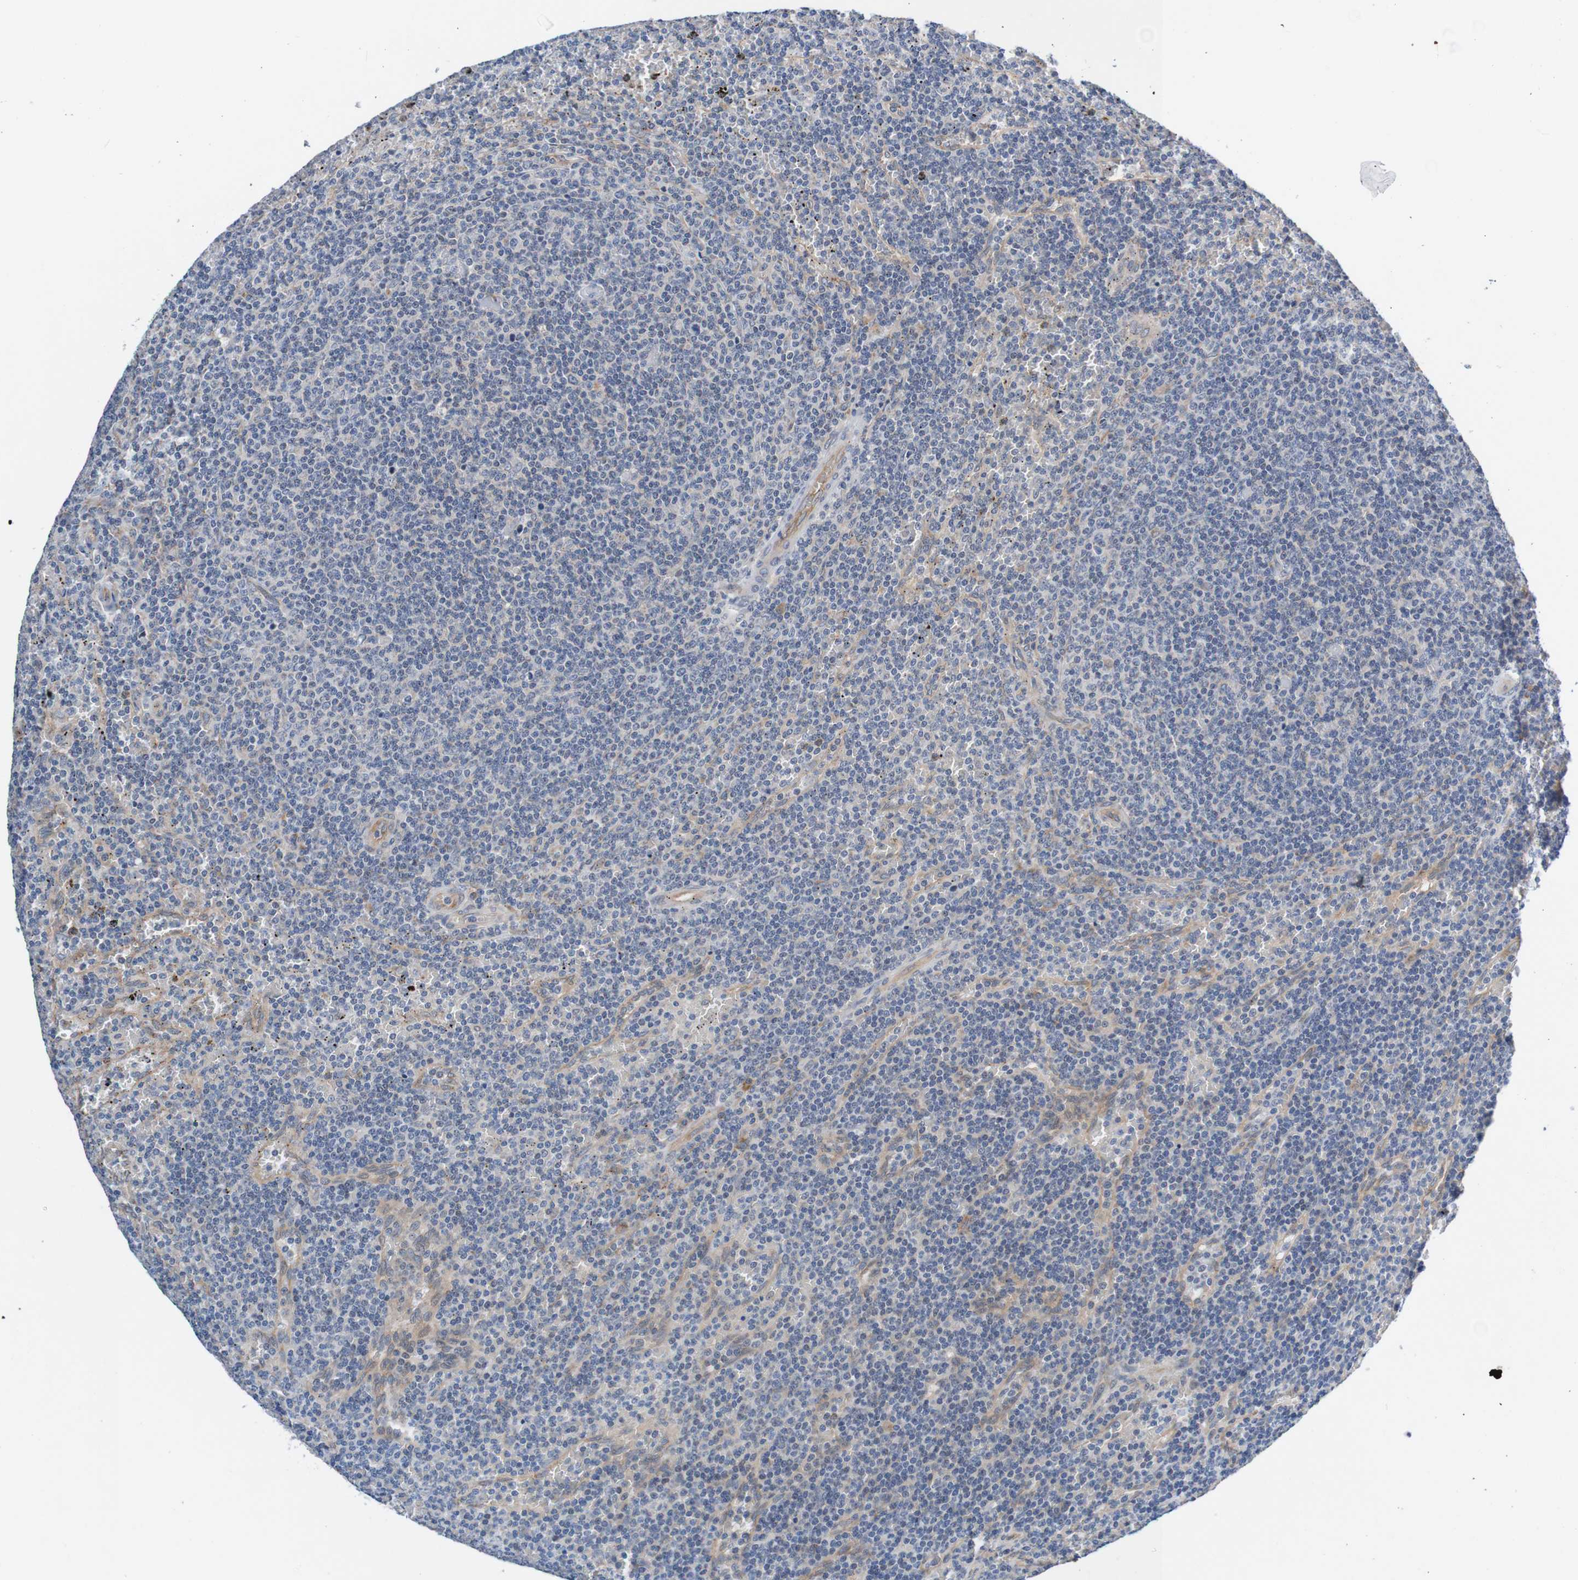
{"staining": {"intensity": "negative", "quantity": "none", "location": "none"}, "tissue": "lymphoma", "cell_type": "Tumor cells", "image_type": "cancer", "snomed": [{"axis": "morphology", "description": "Malignant lymphoma, non-Hodgkin's type, Low grade"}, {"axis": "topography", "description": "Spleen"}], "caption": "This is an immunohistochemistry (IHC) photomicrograph of malignant lymphoma, non-Hodgkin's type (low-grade). There is no positivity in tumor cells.", "gene": "CPED1", "patient": {"sex": "female", "age": 50}}